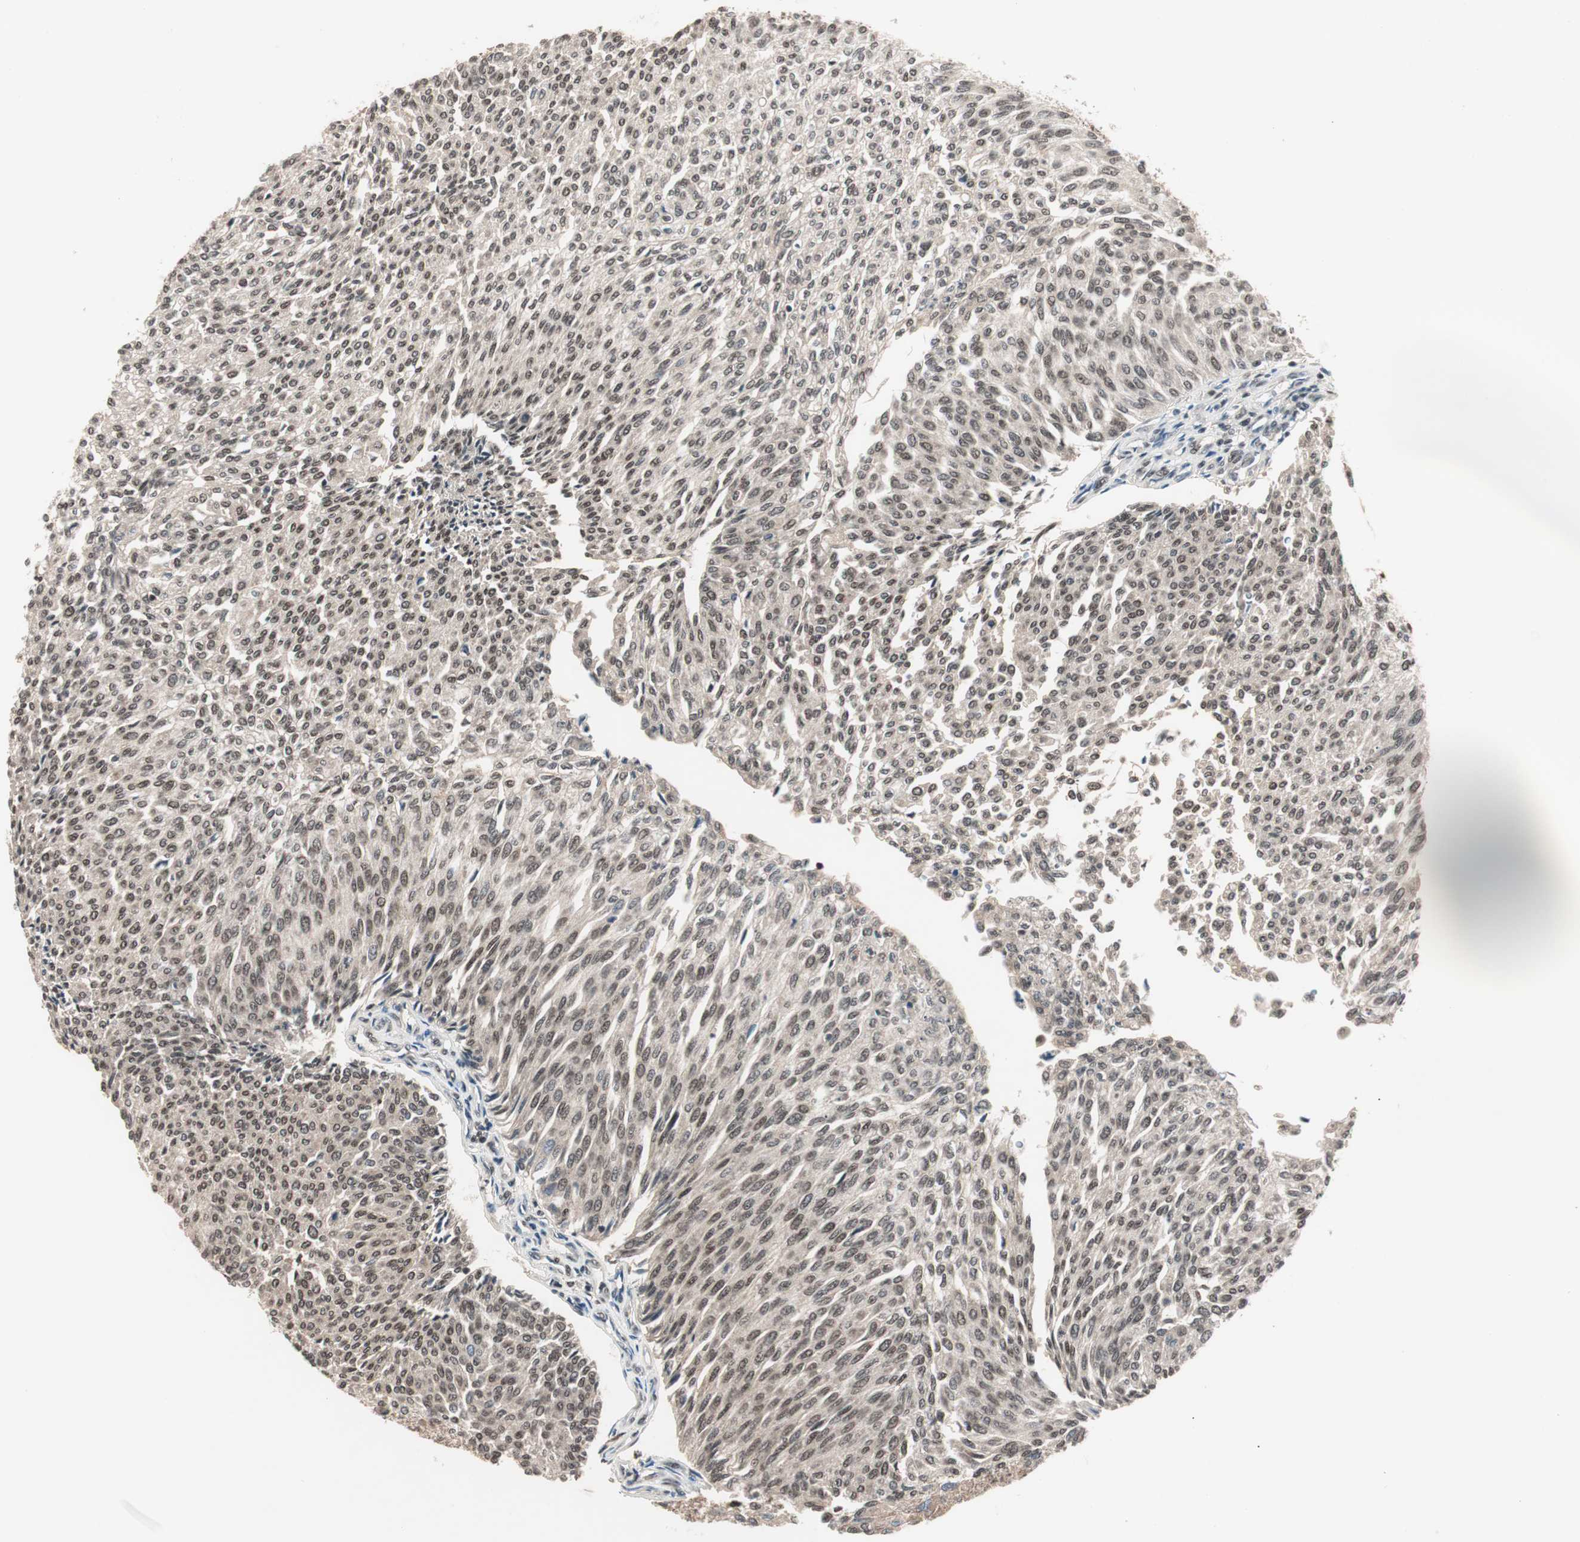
{"staining": {"intensity": "weak", "quantity": ">75%", "location": "nuclear"}, "tissue": "urothelial cancer", "cell_type": "Tumor cells", "image_type": "cancer", "snomed": [{"axis": "morphology", "description": "Urothelial carcinoma, Low grade"}, {"axis": "topography", "description": "Urinary bladder"}], "caption": "A photomicrograph of urothelial cancer stained for a protein exhibits weak nuclear brown staining in tumor cells.", "gene": "NFRKB", "patient": {"sex": "female", "age": 79}}